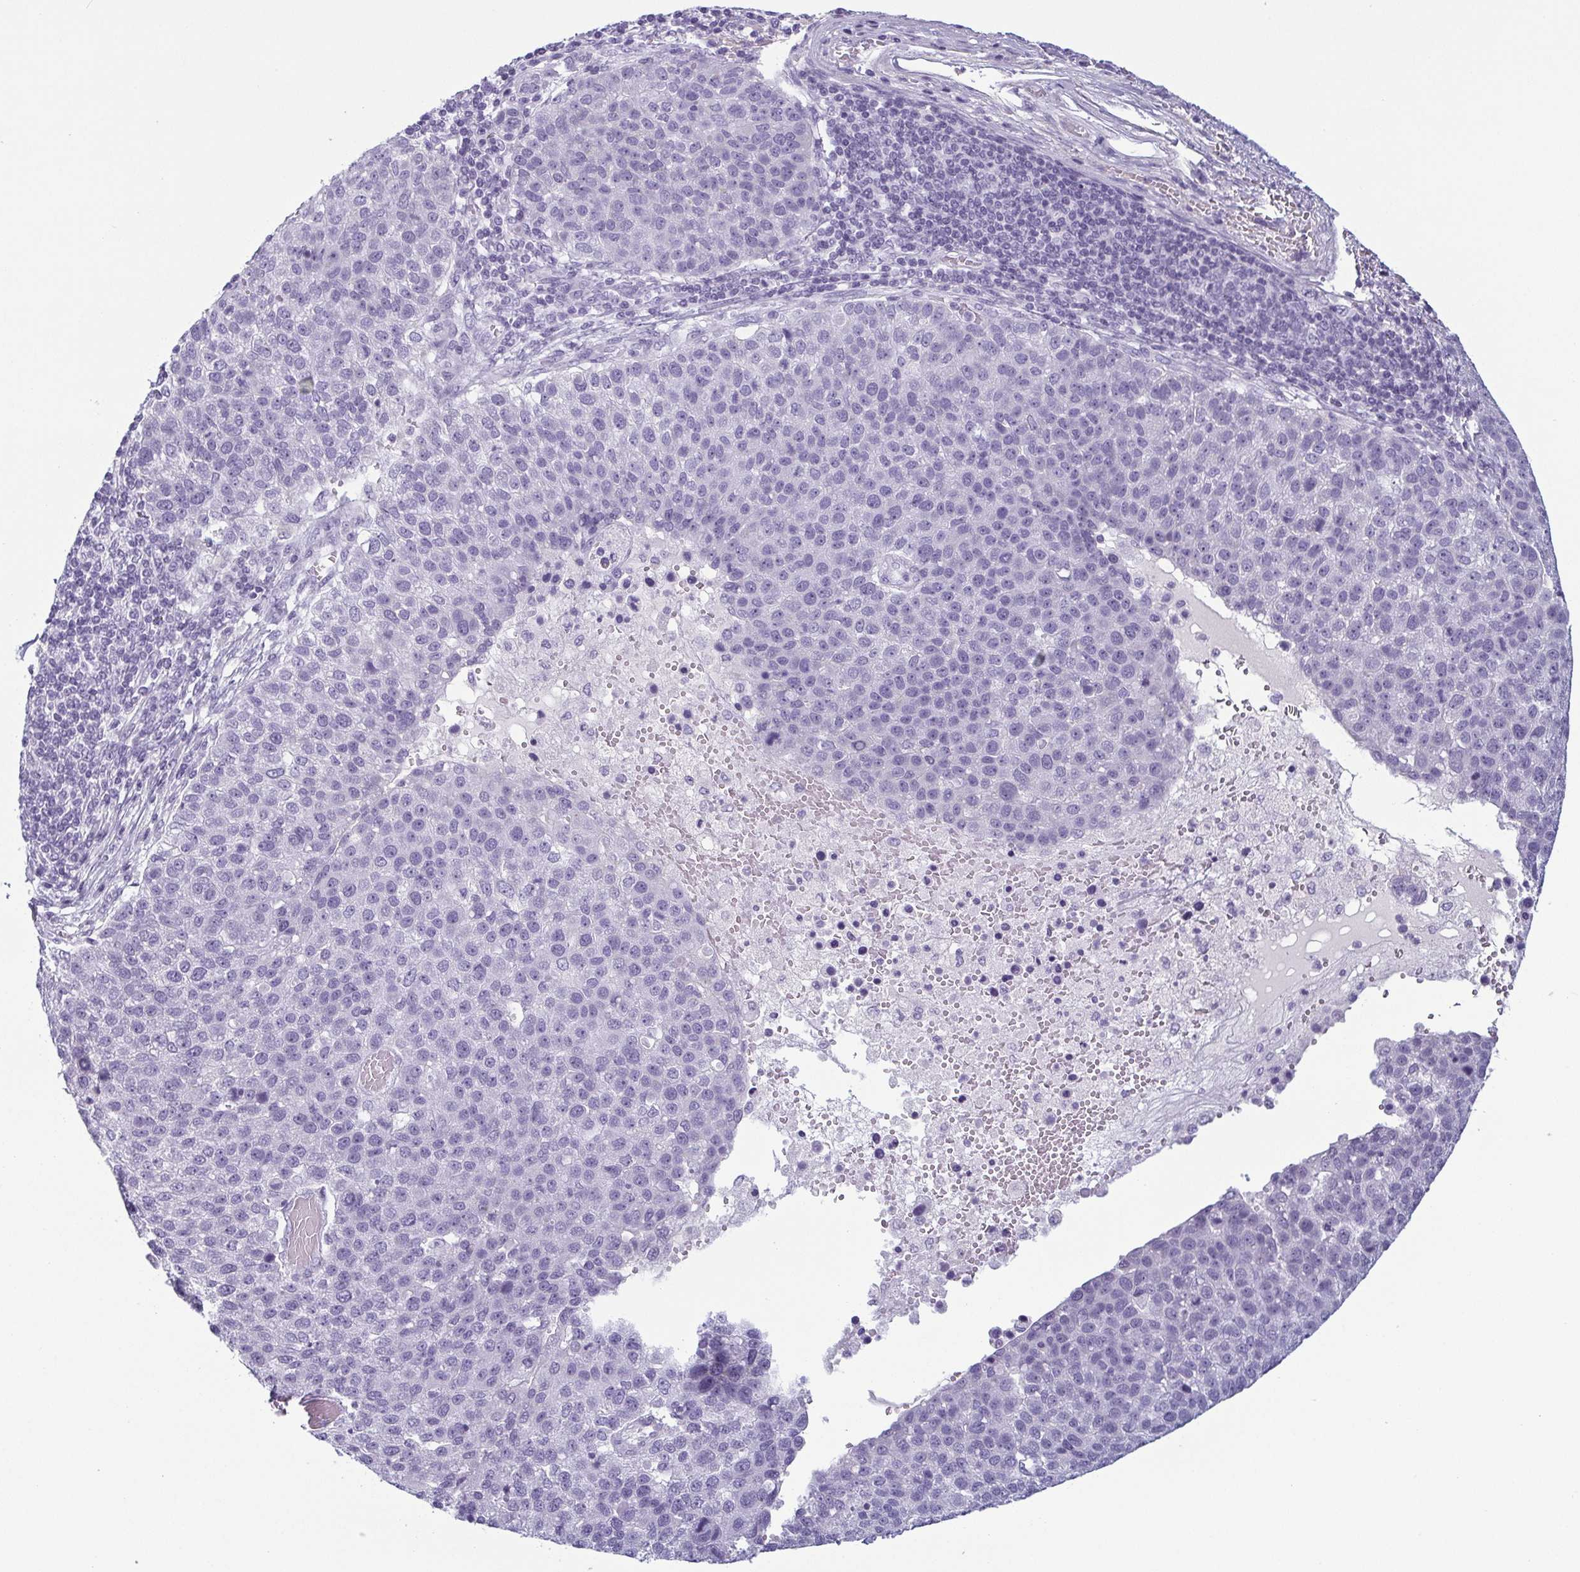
{"staining": {"intensity": "negative", "quantity": "none", "location": "none"}, "tissue": "pancreatic cancer", "cell_type": "Tumor cells", "image_type": "cancer", "snomed": [{"axis": "morphology", "description": "Adenocarcinoma, NOS"}, {"axis": "topography", "description": "Pancreas"}], "caption": "Tumor cells are negative for brown protein staining in adenocarcinoma (pancreatic).", "gene": "KRT78", "patient": {"sex": "female", "age": 61}}